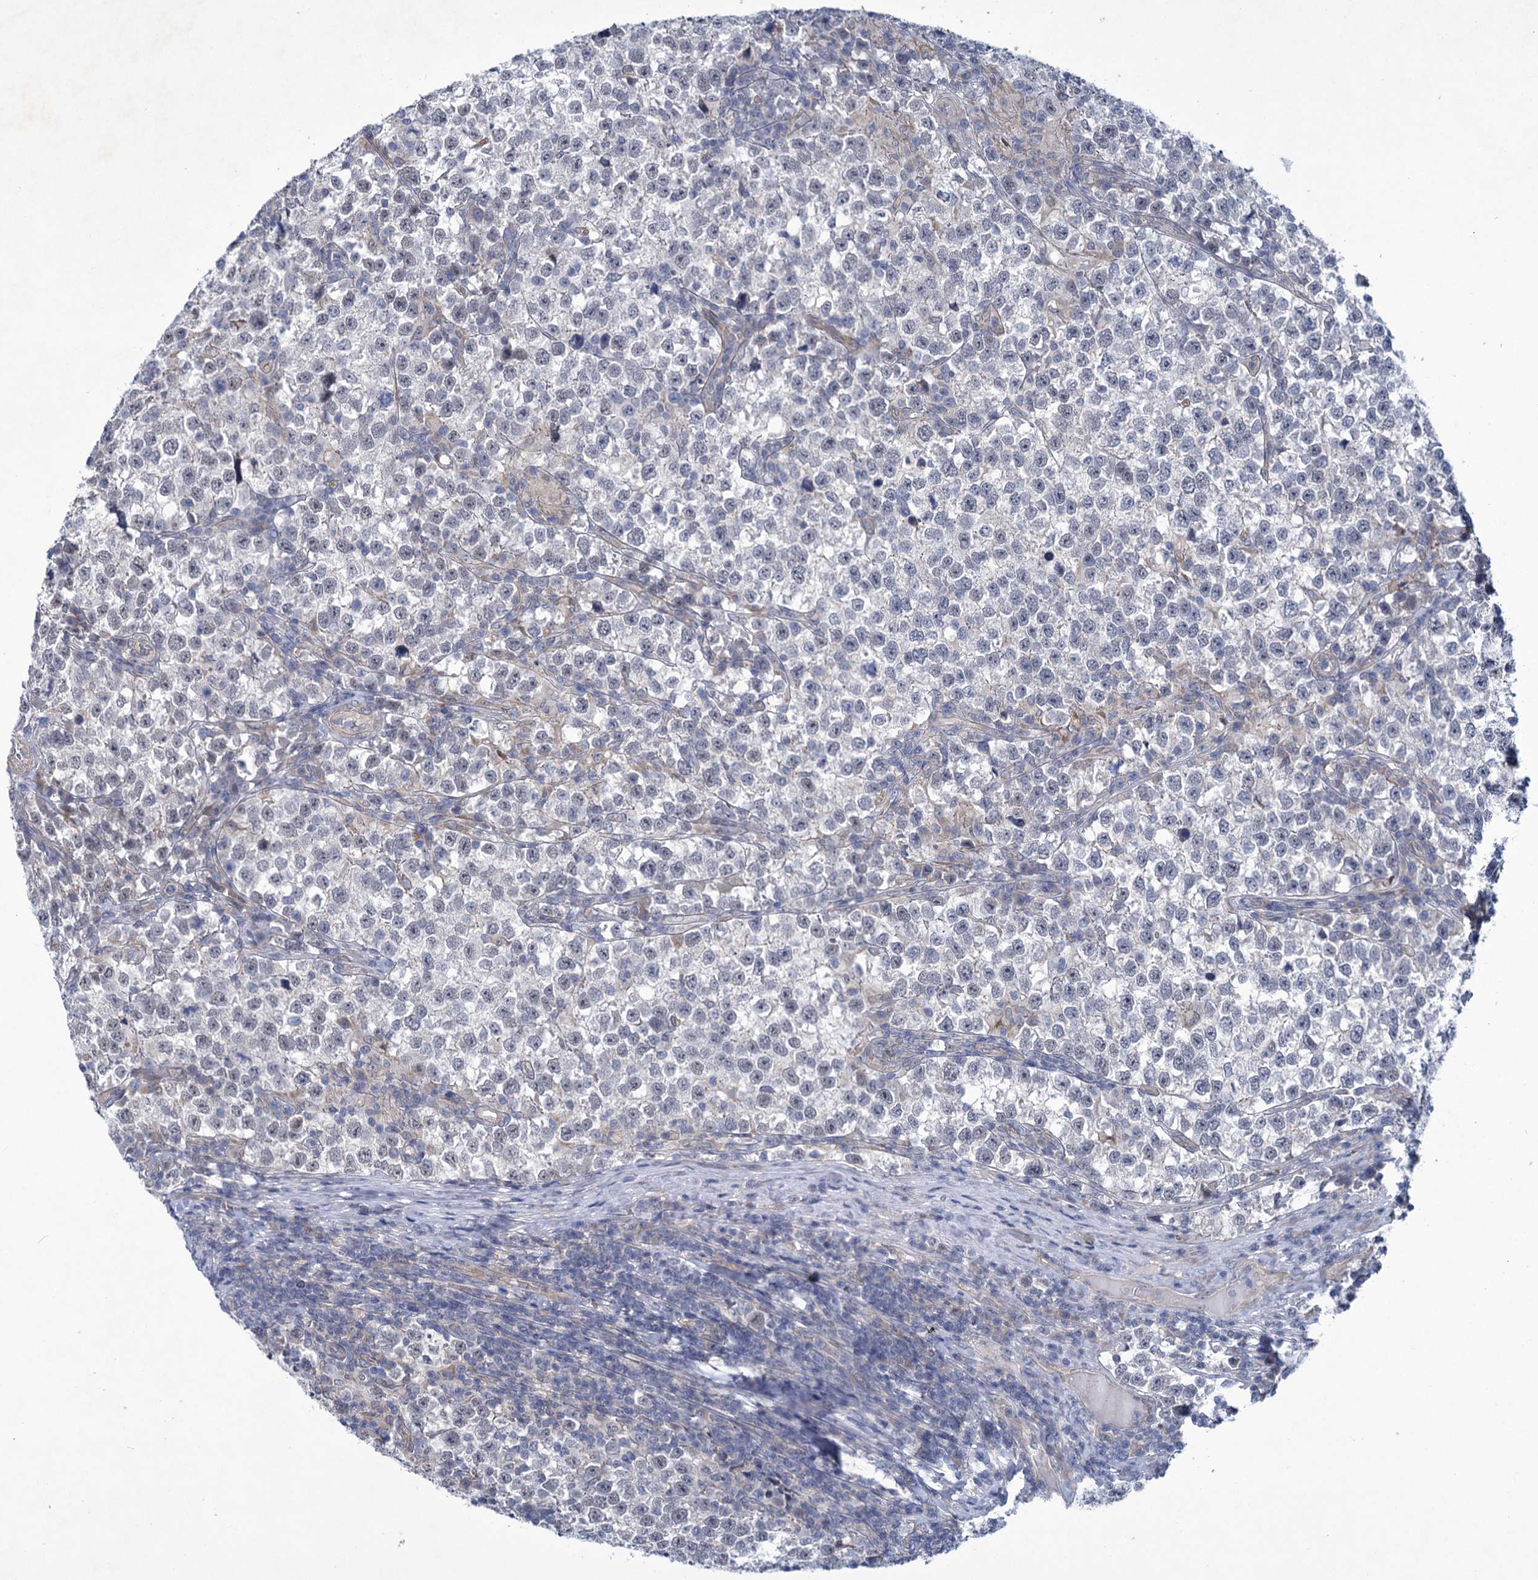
{"staining": {"intensity": "negative", "quantity": "none", "location": "none"}, "tissue": "testis cancer", "cell_type": "Tumor cells", "image_type": "cancer", "snomed": [{"axis": "morphology", "description": "Normal tissue, NOS"}, {"axis": "morphology", "description": "Seminoma, NOS"}, {"axis": "topography", "description": "Testis"}], "caption": "A high-resolution photomicrograph shows immunohistochemistry (IHC) staining of testis seminoma, which exhibits no significant staining in tumor cells.", "gene": "MBLAC2", "patient": {"sex": "male", "age": 43}}